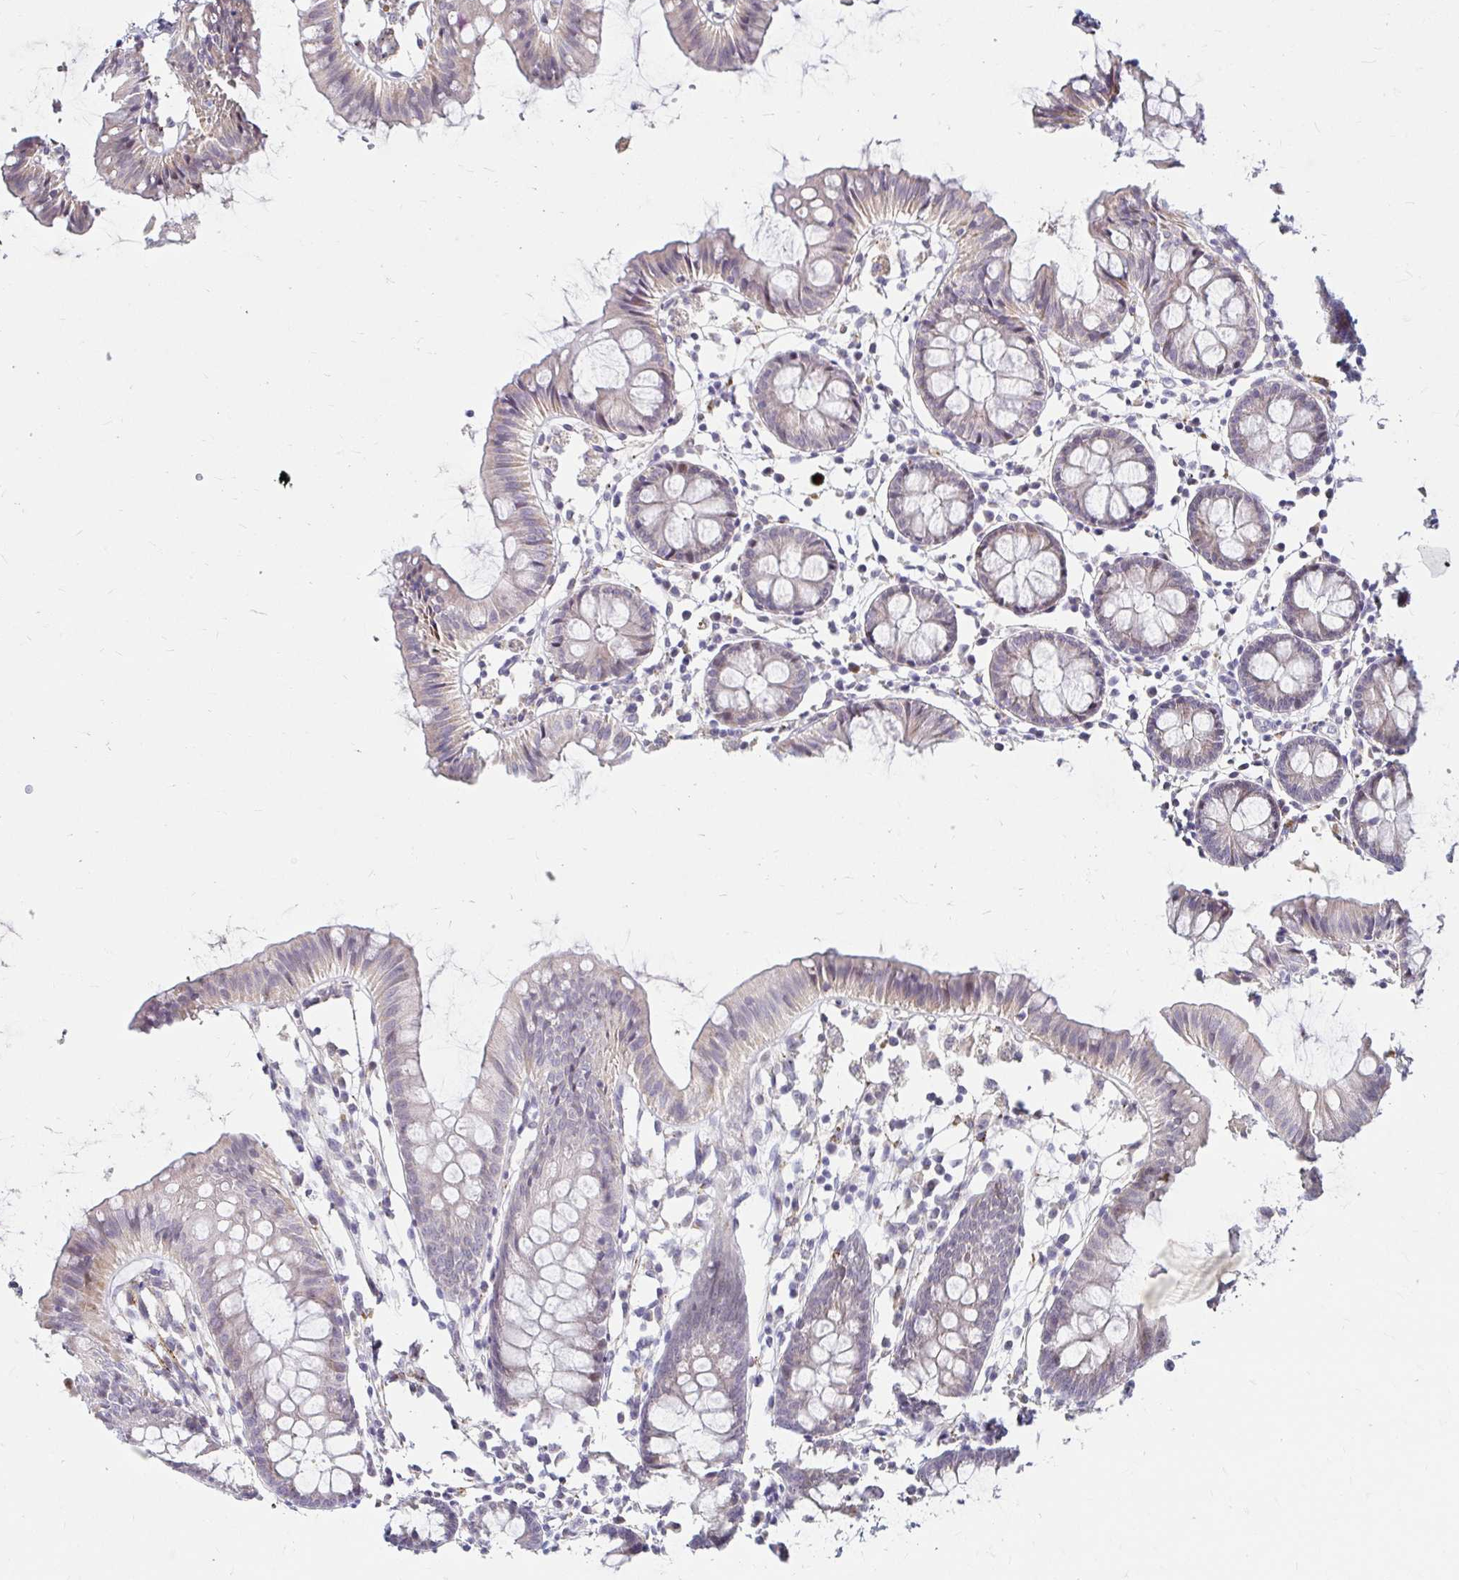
{"staining": {"intensity": "negative", "quantity": "none", "location": "none"}, "tissue": "colon", "cell_type": "Endothelial cells", "image_type": "normal", "snomed": [{"axis": "morphology", "description": "Normal tissue, NOS"}, {"axis": "topography", "description": "Colon"}], "caption": "A high-resolution image shows immunohistochemistry staining of normal colon, which reveals no significant staining in endothelial cells. The staining is performed using DAB brown chromogen with nuclei counter-stained in using hematoxylin.", "gene": "GUCY1A1", "patient": {"sex": "female", "age": 84}}